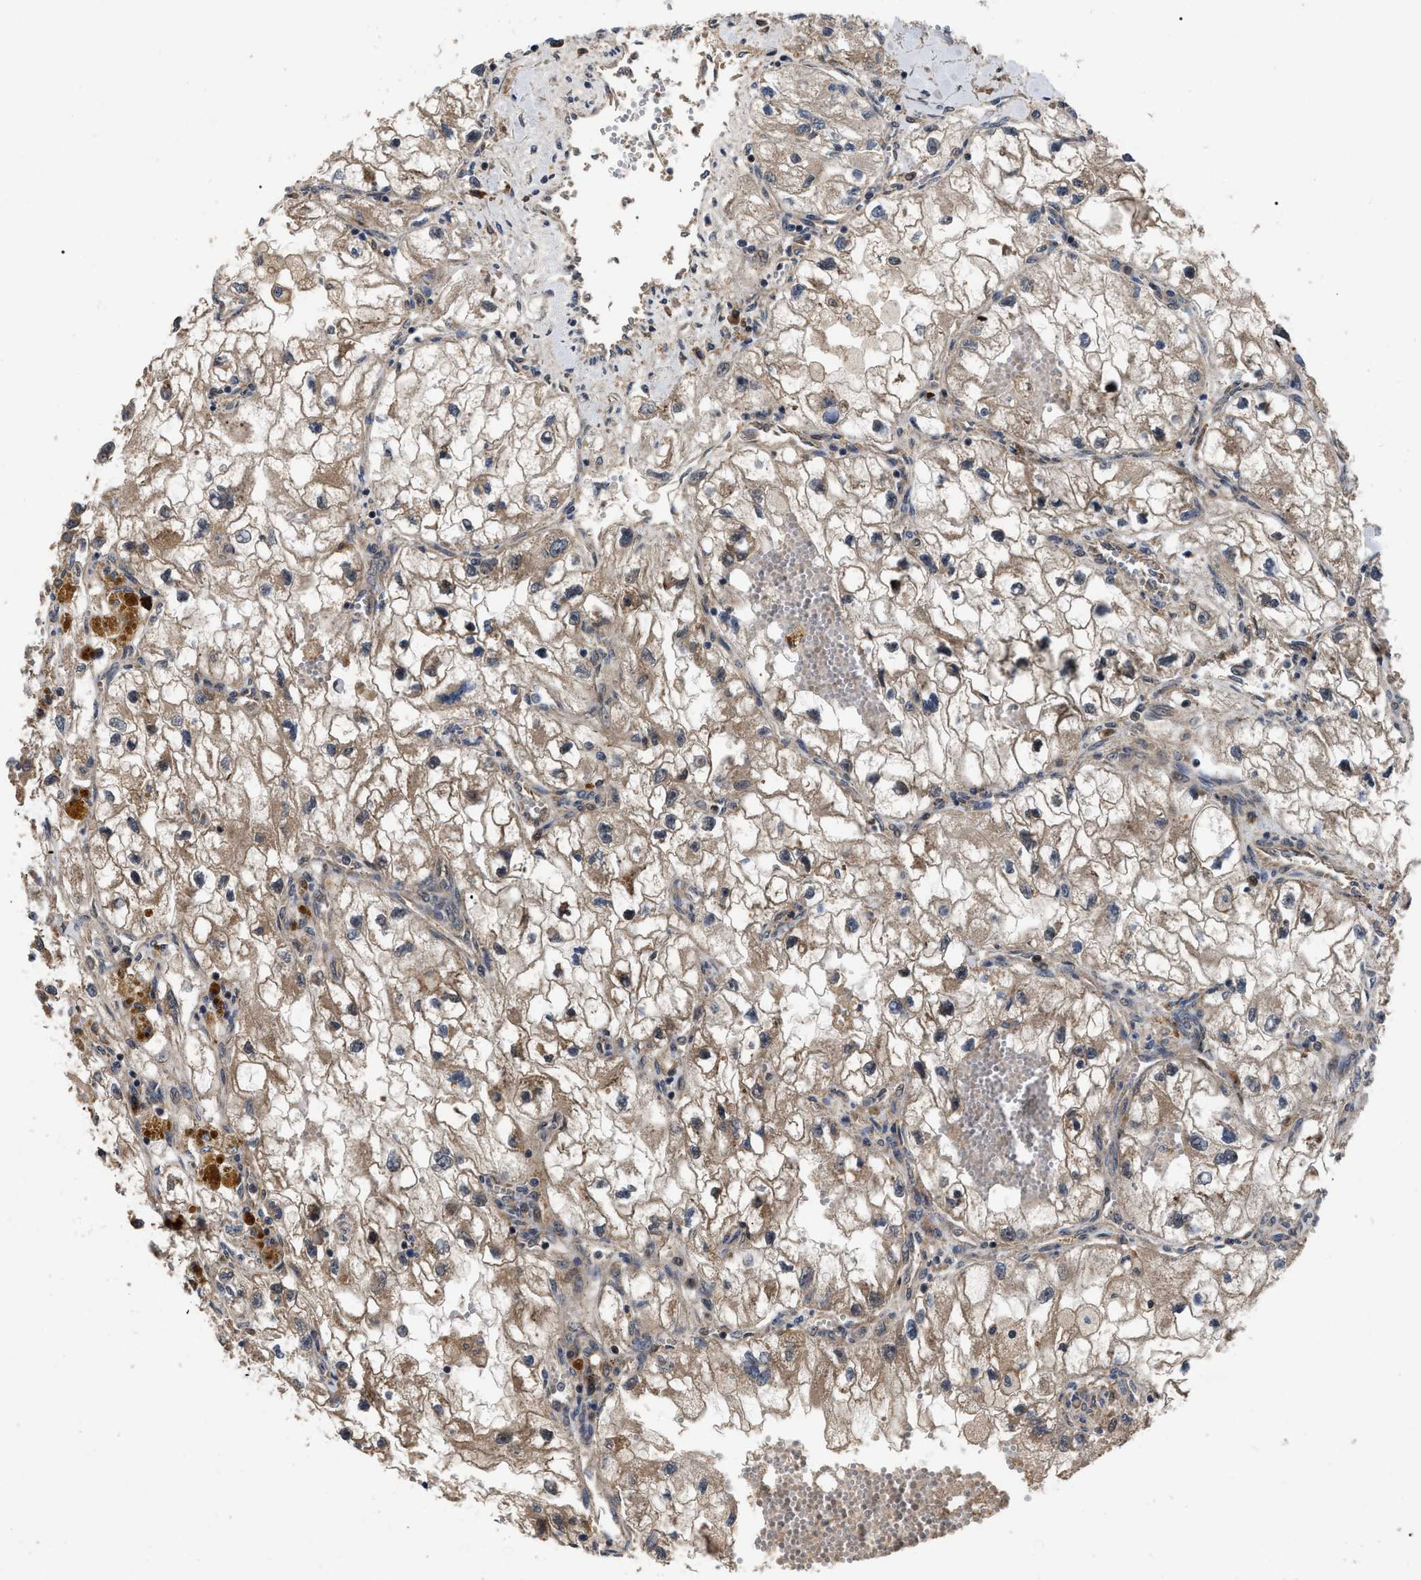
{"staining": {"intensity": "weak", "quantity": ">75%", "location": "cytoplasmic/membranous"}, "tissue": "renal cancer", "cell_type": "Tumor cells", "image_type": "cancer", "snomed": [{"axis": "morphology", "description": "Adenocarcinoma, NOS"}, {"axis": "topography", "description": "Kidney"}], "caption": "Human renal adenocarcinoma stained with a protein marker shows weak staining in tumor cells.", "gene": "PPWD1", "patient": {"sex": "female", "age": 70}}